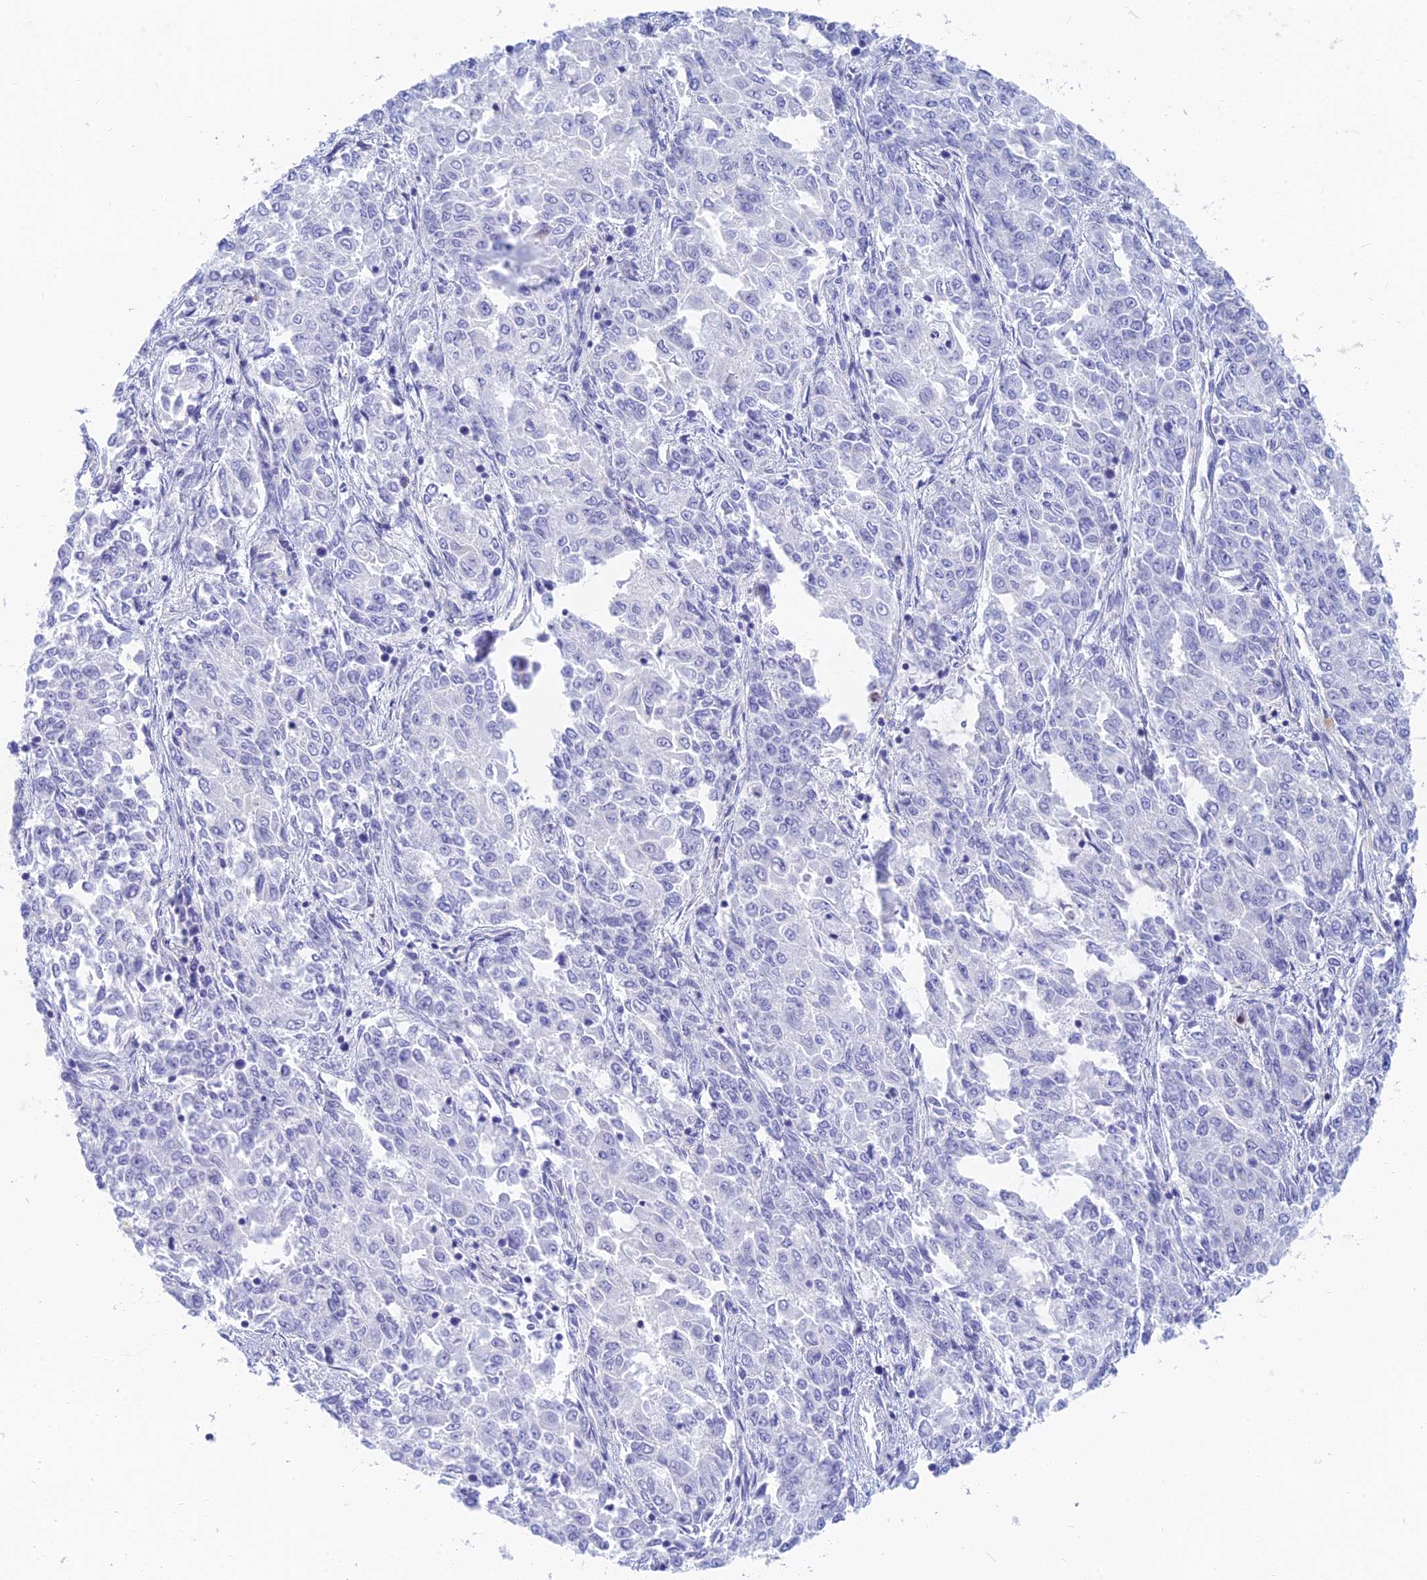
{"staining": {"intensity": "negative", "quantity": "none", "location": "none"}, "tissue": "endometrial cancer", "cell_type": "Tumor cells", "image_type": "cancer", "snomed": [{"axis": "morphology", "description": "Adenocarcinoma, NOS"}, {"axis": "topography", "description": "Endometrium"}], "caption": "The IHC histopathology image has no significant expression in tumor cells of endometrial cancer tissue.", "gene": "STRN4", "patient": {"sex": "female", "age": 50}}